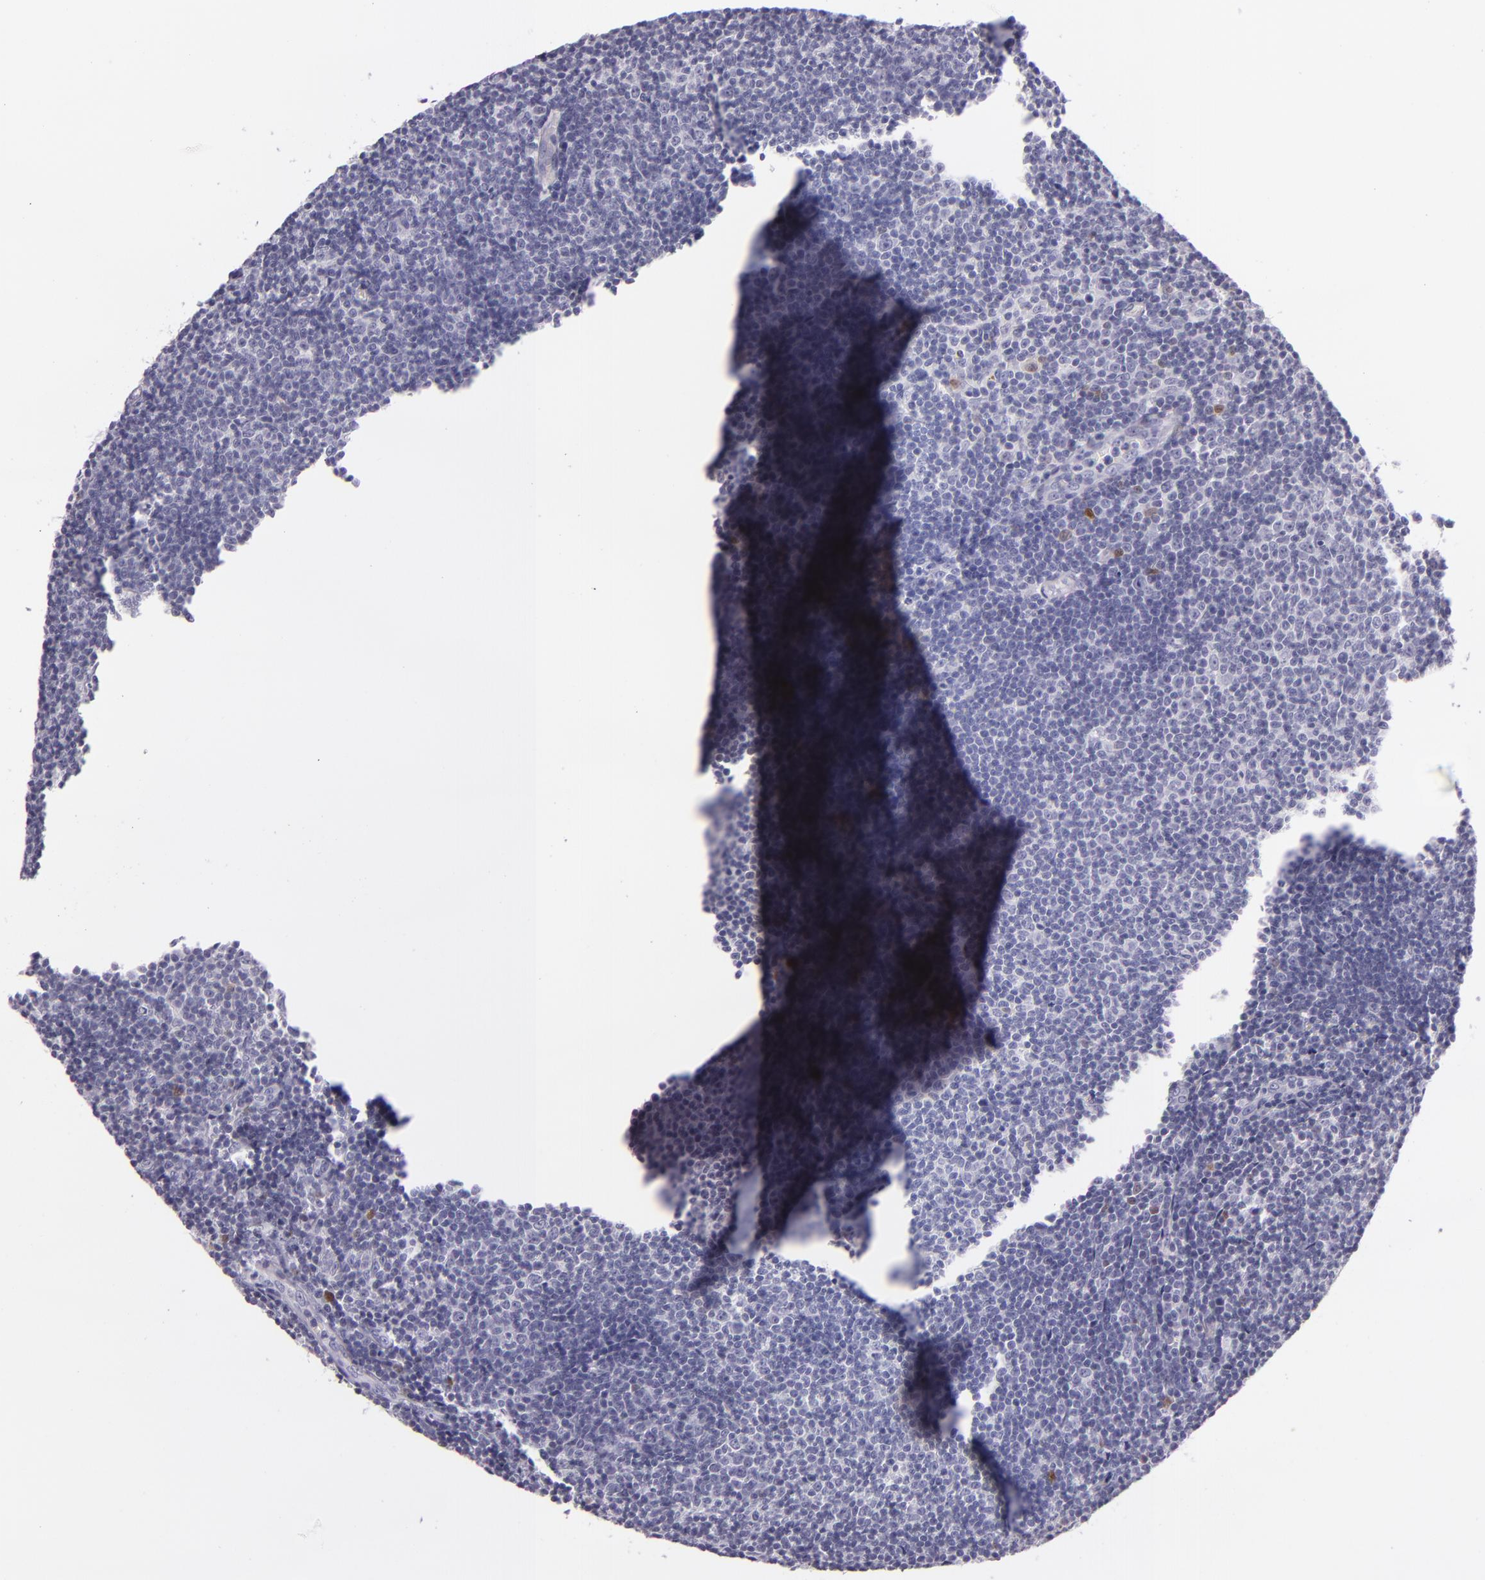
{"staining": {"intensity": "weak", "quantity": "<25%", "location": "nuclear"}, "tissue": "lymphoma", "cell_type": "Tumor cells", "image_type": "cancer", "snomed": [{"axis": "morphology", "description": "Malignant lymphoma, non-Hodgkin's type, Low grade"}, {"axis": "topography", "description": "Lymph node"}], "caption": "Immunohistochemical staining of lymphoma exhibits no significant staining in tumor cells.", "gene": "MT1A", "patient": {"sex": "male", "age": 49}}